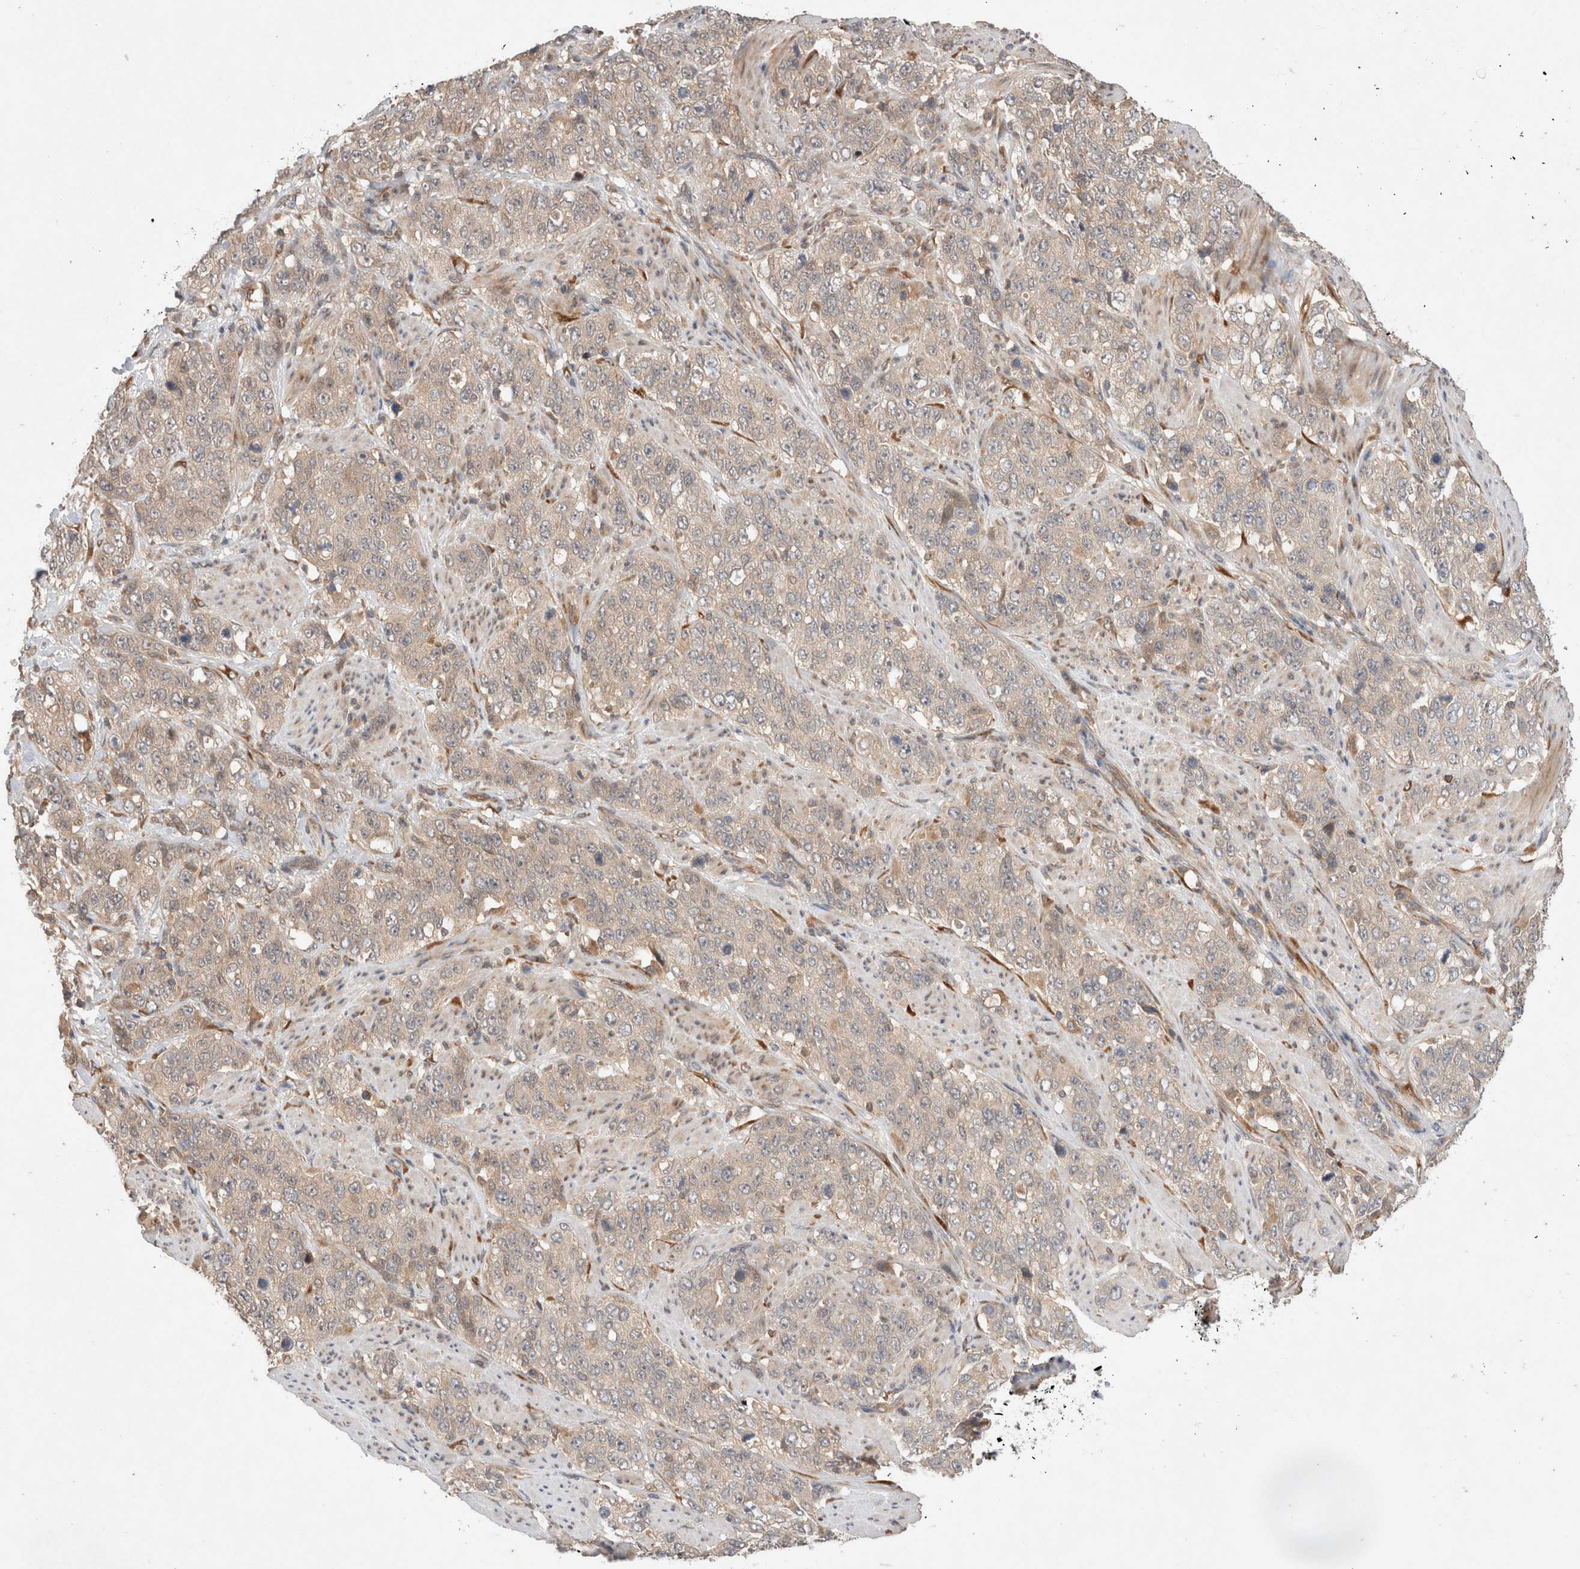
{"staining": {"intensity": "weak", "quantity": ">75%", "location": "cytoplasmic/membranous"}, "tissue": "stomach cancer", "cell_type": "Tumor cells", "image_type": "cancer", "snomed": [{"axis": "morphology", "description": "Adenocarcinoma, NOS"}, {"axis": "topography", "description": "Stomach"}], "caption": "Immunohistochemical staining of stomach cancer (adenocarcinoma) demonstrates weak cytoplasmic/membranous protein staining in about >75% of tumor cells.", "gene": "KLHL20", "patient": {"sex": "male", "age": 48}}